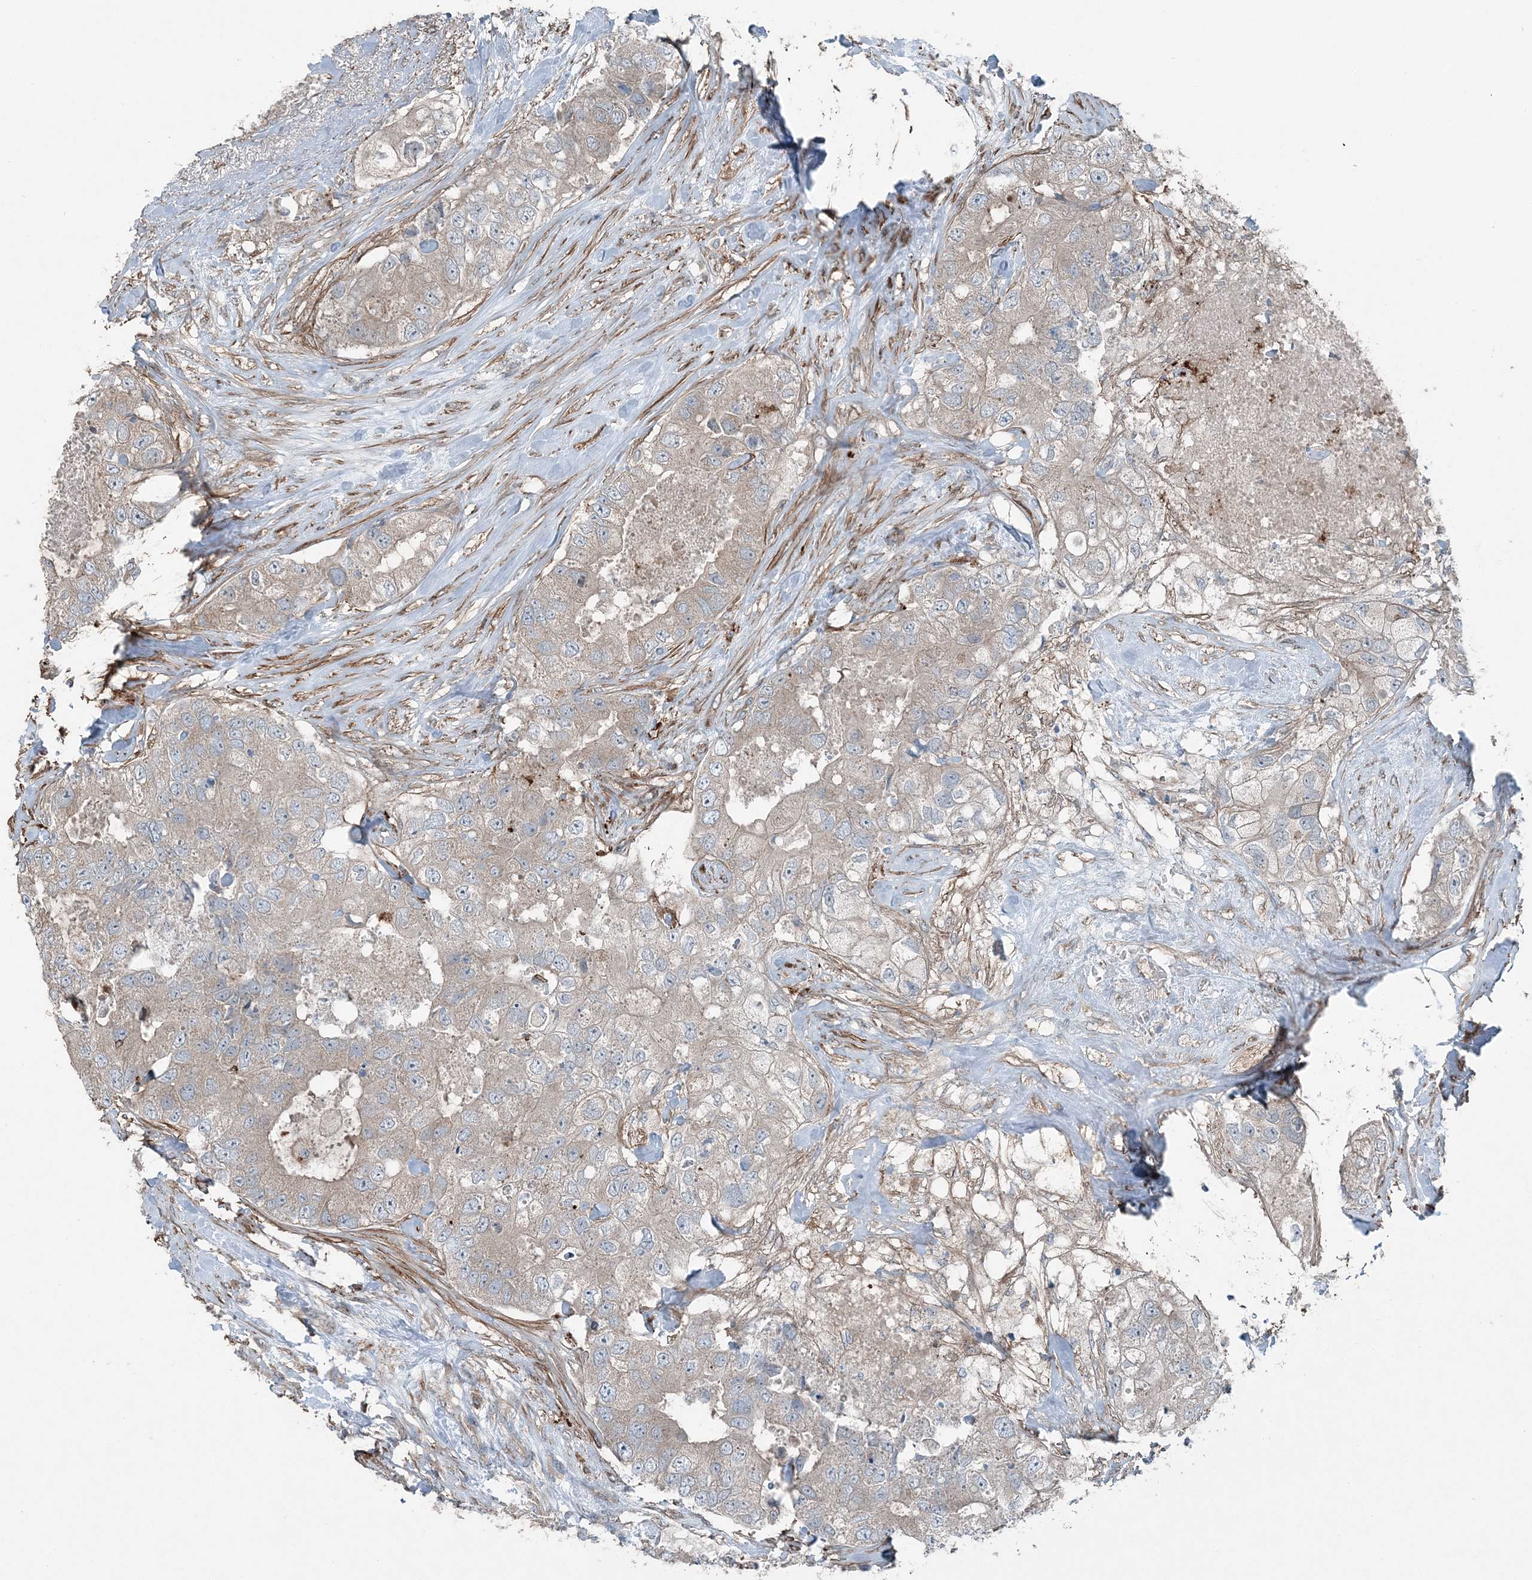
{"staining": {"intensity": "weak", "quantity": ">75%", "location": "cytoplasmic/membranous"}, "tissue": "breast cancer", "cell_type": "Tumor cells", "image_type": "cancer", "snomed": [{"axis": "morphology", "description": "Duct carcinoma"}, {"axis": "topography", "description": "Breast"}], "caption": "Protein analysis of breast cancer (invasive ductal carcinoma) tissue reveals weak cytoplasmic/membranous positivity in about >75% of tumor cells.", "gene": "KY", "patient": {"sex": "female", "age": 62}}